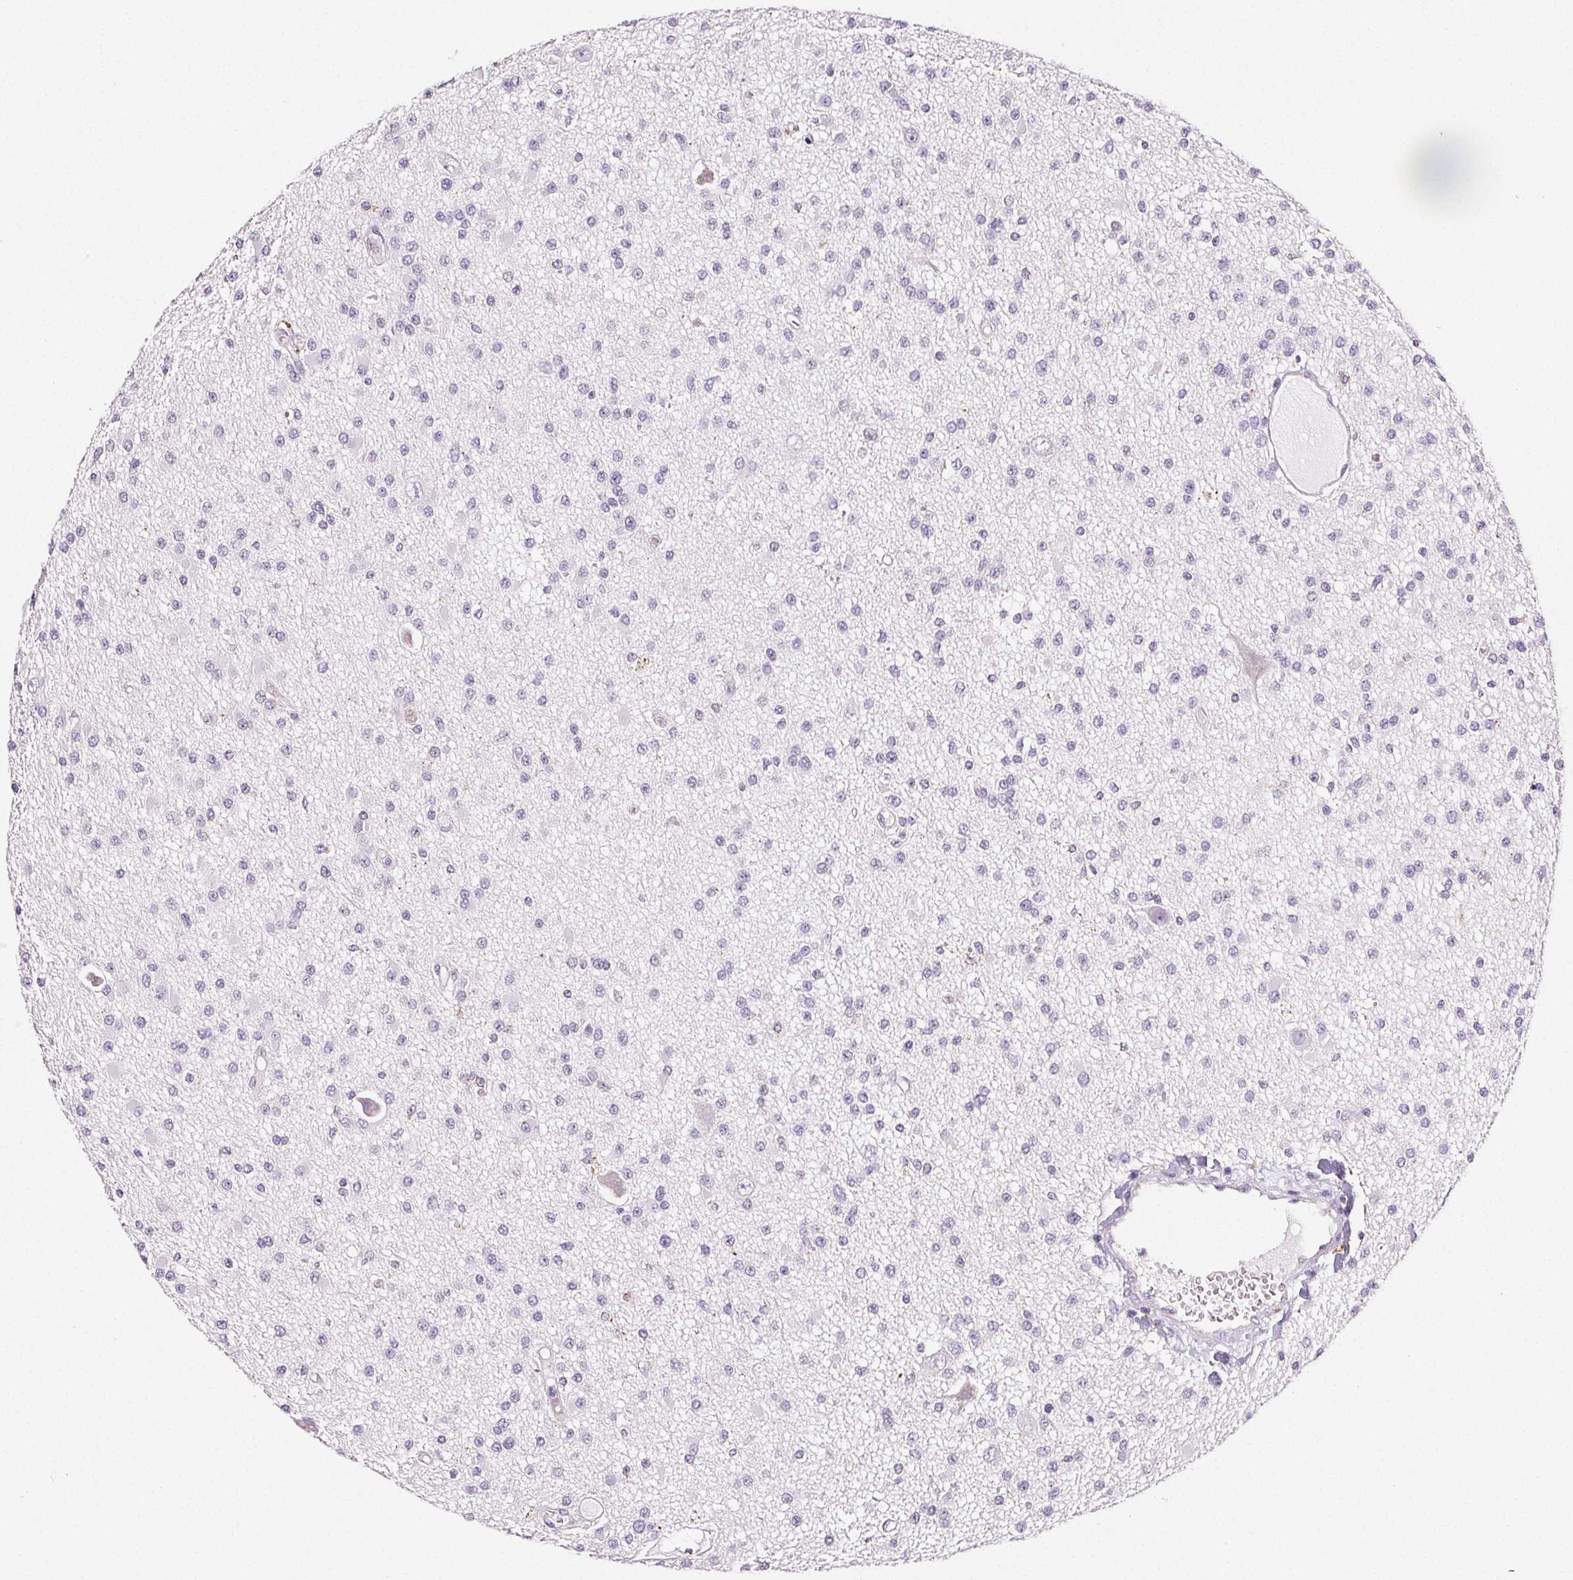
{"staining": {"intensity": "negative", "quantity": "none", "location": "none"}, "tissue": "glioma", "cell_type": "Tumor cells", "image_type": "cancer", "snomed": [{"axis": "morphology", "description": "Glioma, malignant, High grade"}, {"axis": "topography", "description": "Brain"}], "caption": "Immunohistochemistry (IHC) histopathology image of glioma stained for a protein (brown), which displays no staining in tumor cells.", "gene": "LIPA", "patient": {"sex": "male", "age": 54}}